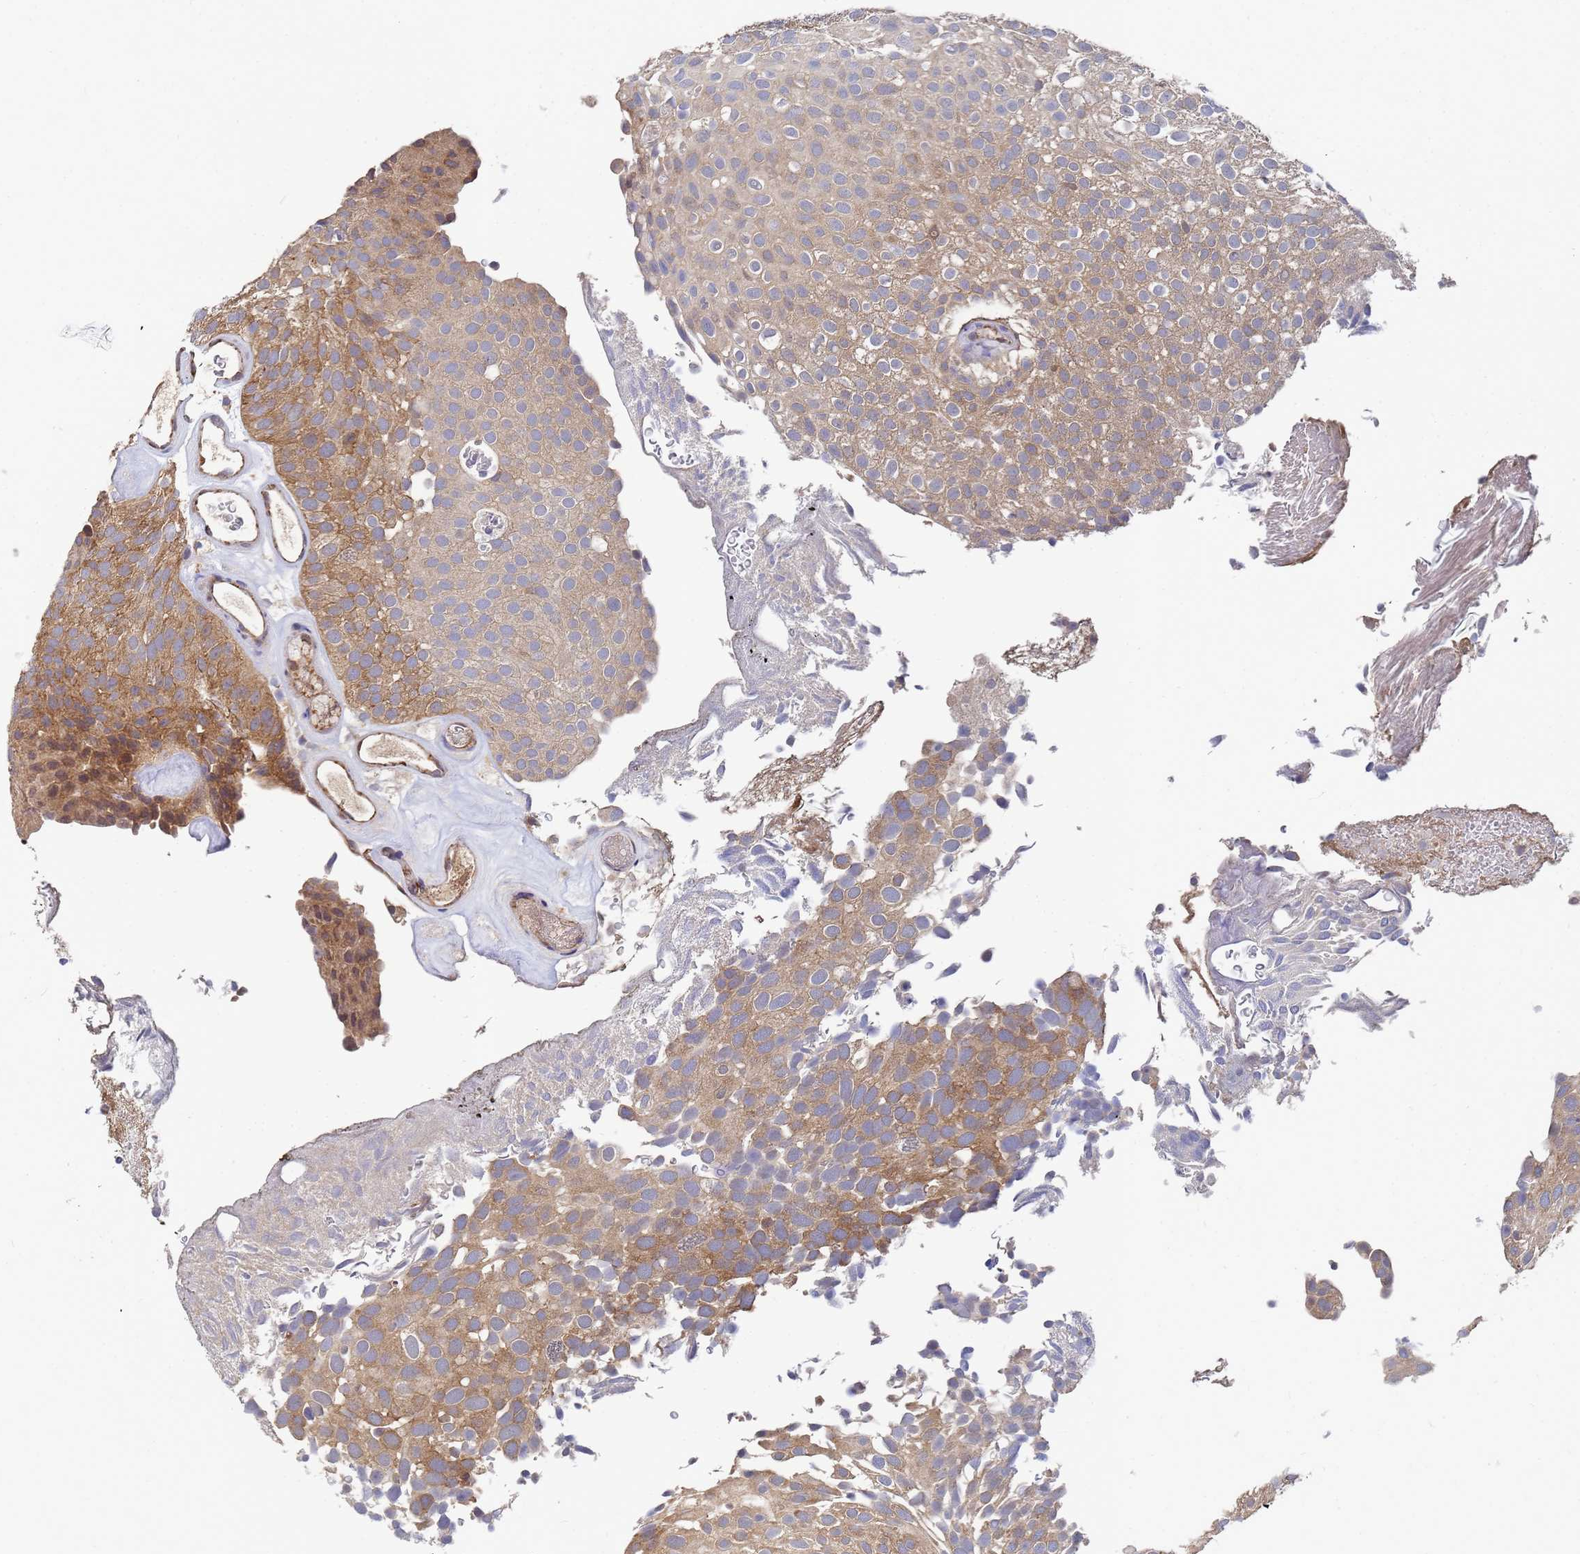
{"staining": {"intensity": "moderate", "quantity": "25%-75%", "location": "cytoplasmic/membranous"}, "tissue": "urothelial cancer", "cell_type": "Tumor cells", "image_type": "cancer", "snomed": [{"axis": "morphology", "description": "Urothelial carcinoma, Low grade"}, {"axis": "topography", "description": "Urinary bladder"}], "caption": "Immunohistochemical staining of human urothelial cancer exhibits moderate cytoplasmic/membranous protein positivity in approximately 25%-75% of tumor cells.", "gene": "ALS2CL", "patient": {"sex": "male", "age": 78}}